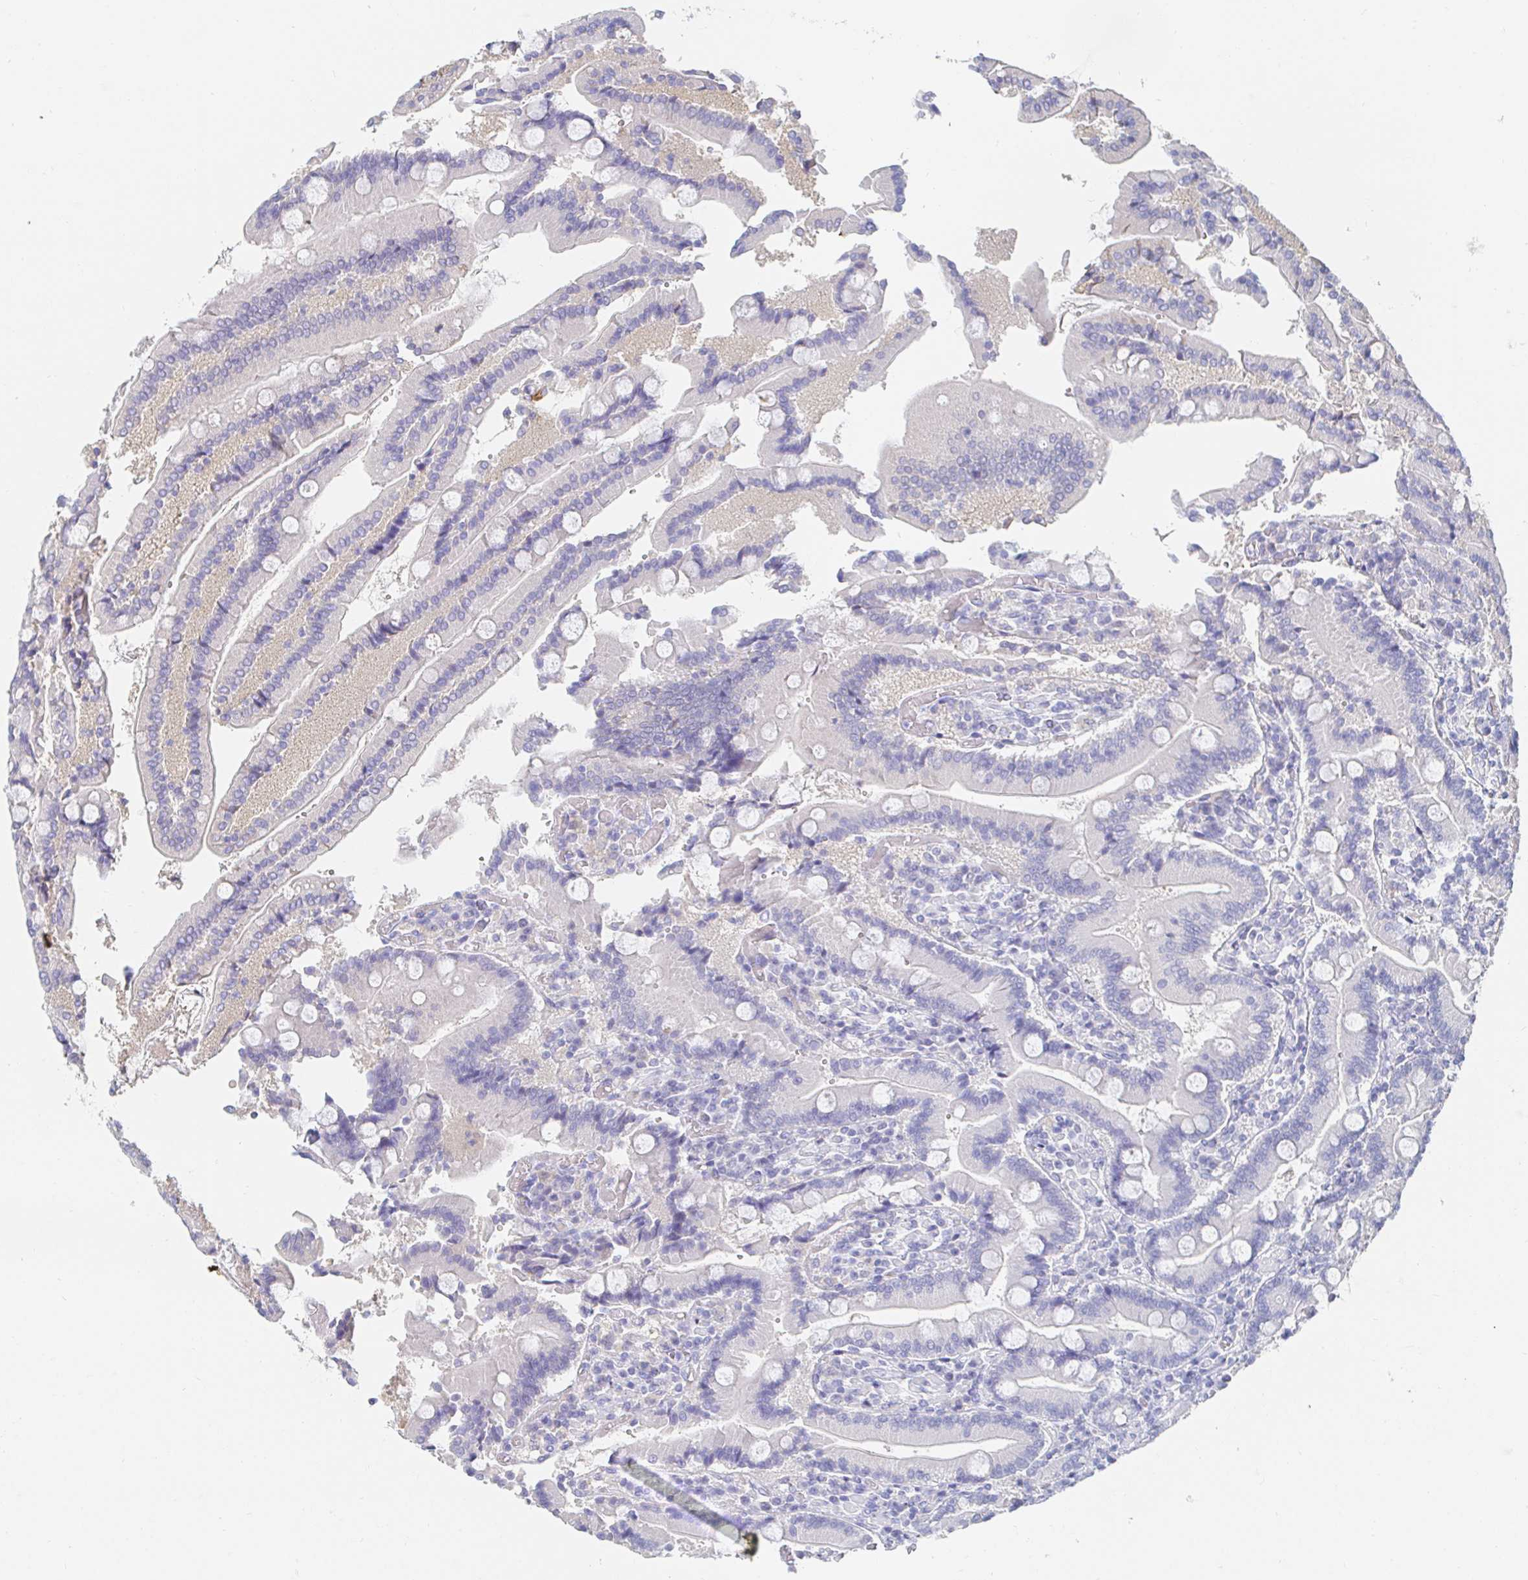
{"staining": {"intensity": "negative", "quantity": "none", "location": "none"}, "tissue": "duodenum", "cell_type": "Glandular cells", "image_type": "normal", "snomed": [{"axis": "morphology", "description": "Normal tissue, NOS"}, {"axis": "topography", "description": "Duodenum"}], "caption": "Glandular cells are negative for protein expression in normal human duodenum.", "gene": "PDE6B", "patient": {"sex": "female", "age": 62}}